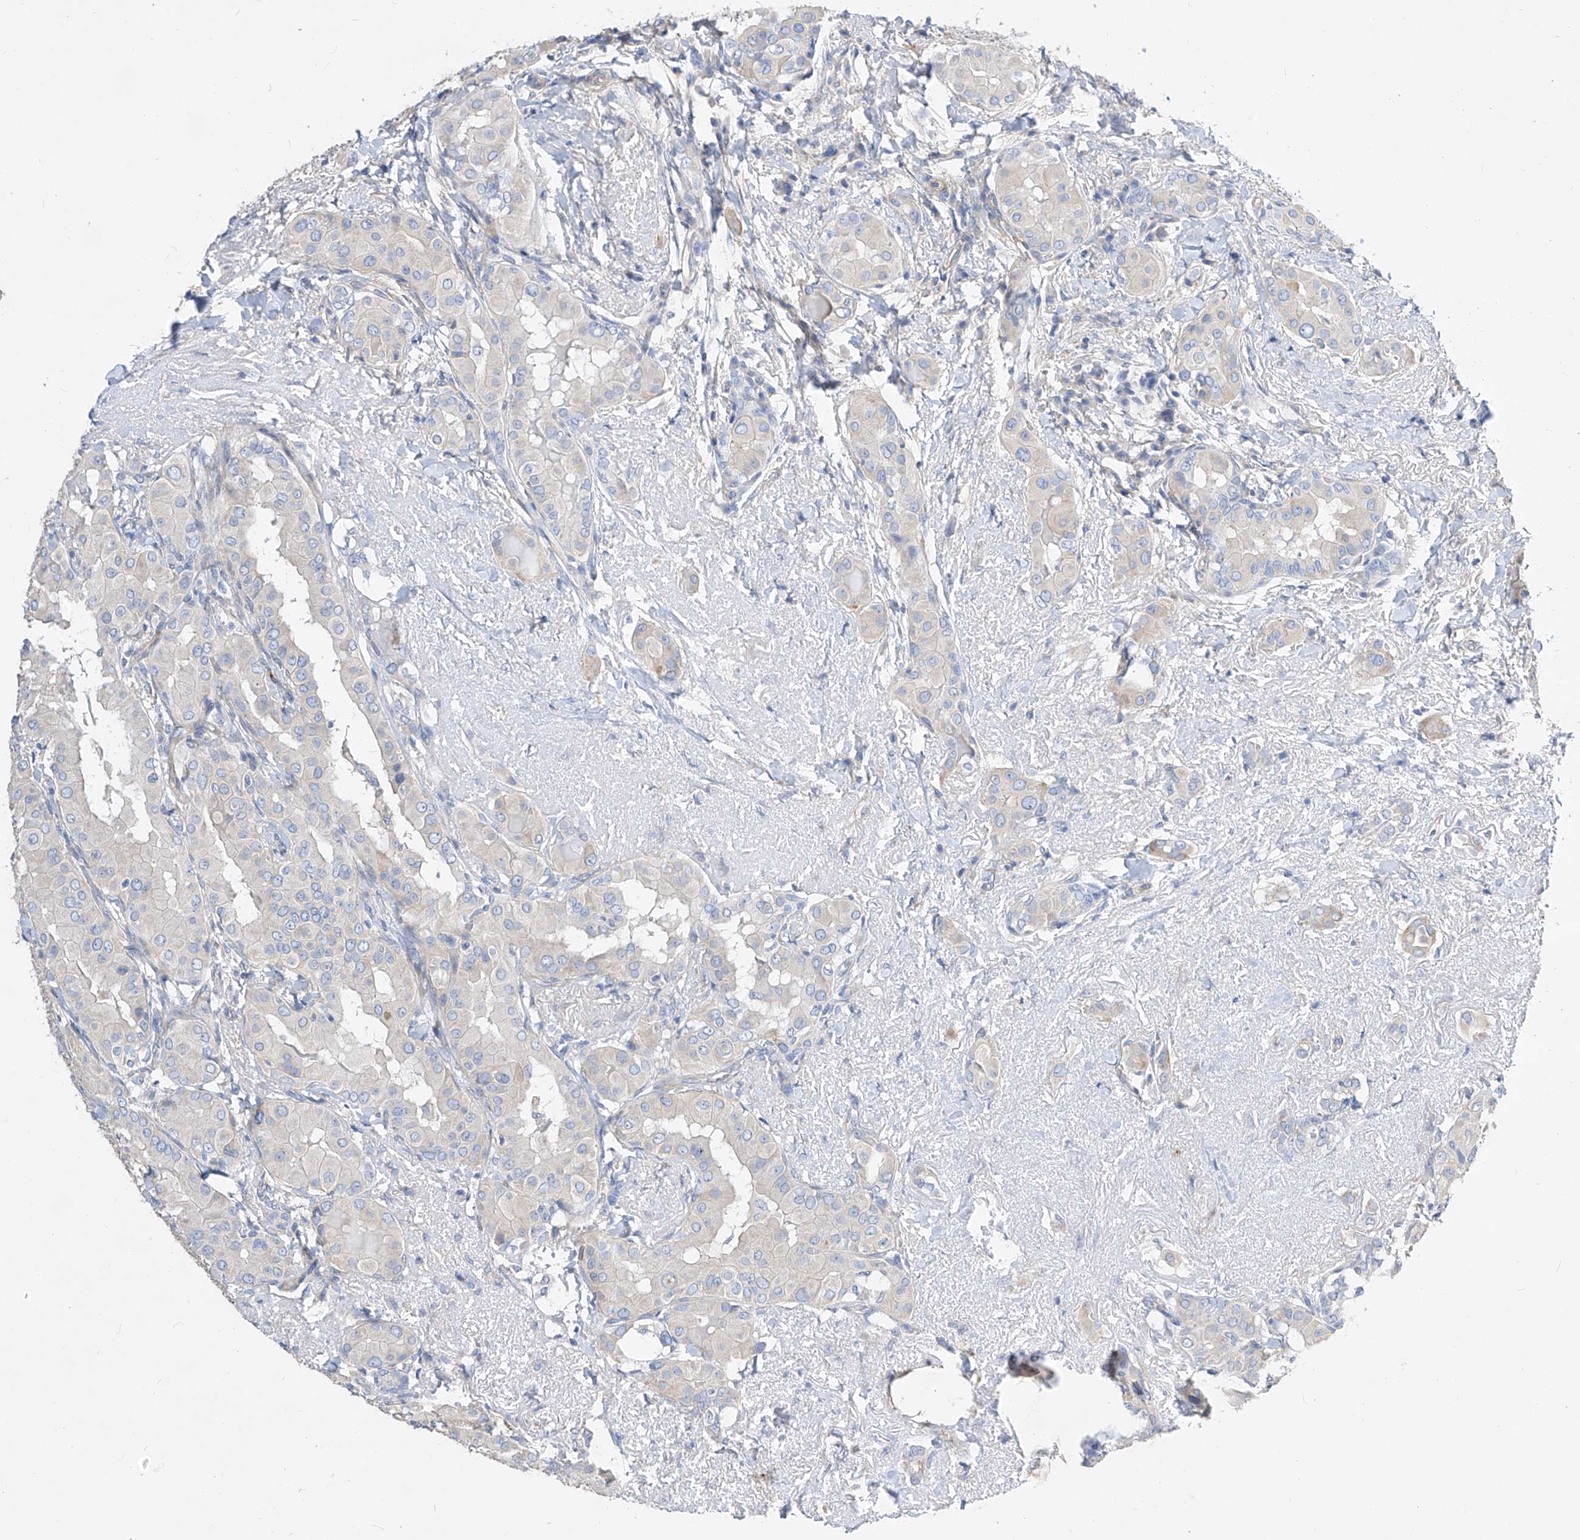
{"staining": {"intensity": "negative", "quantity": "none", "location": "none"}, "tissue": "thyroid cancer", "cell_type": "Tumor cells", "image_type": "cancer", "snomed": [{"axis": "morphology", "description": "Papillary adenocarcinoma, NOS"}, {"axis": "topography", "description": "Thyroid gland"}], "caption": "Thyroid cancer (papillary adenocarcinoma) was stained to show a protein in brown. There is no significant positivity in tumor cells. (Immunohistochemistry (ihc), brightfield microscopy, high magnification).", "gene": "SCGB2A1", "patient": {"sex": "male", "age": 33}}